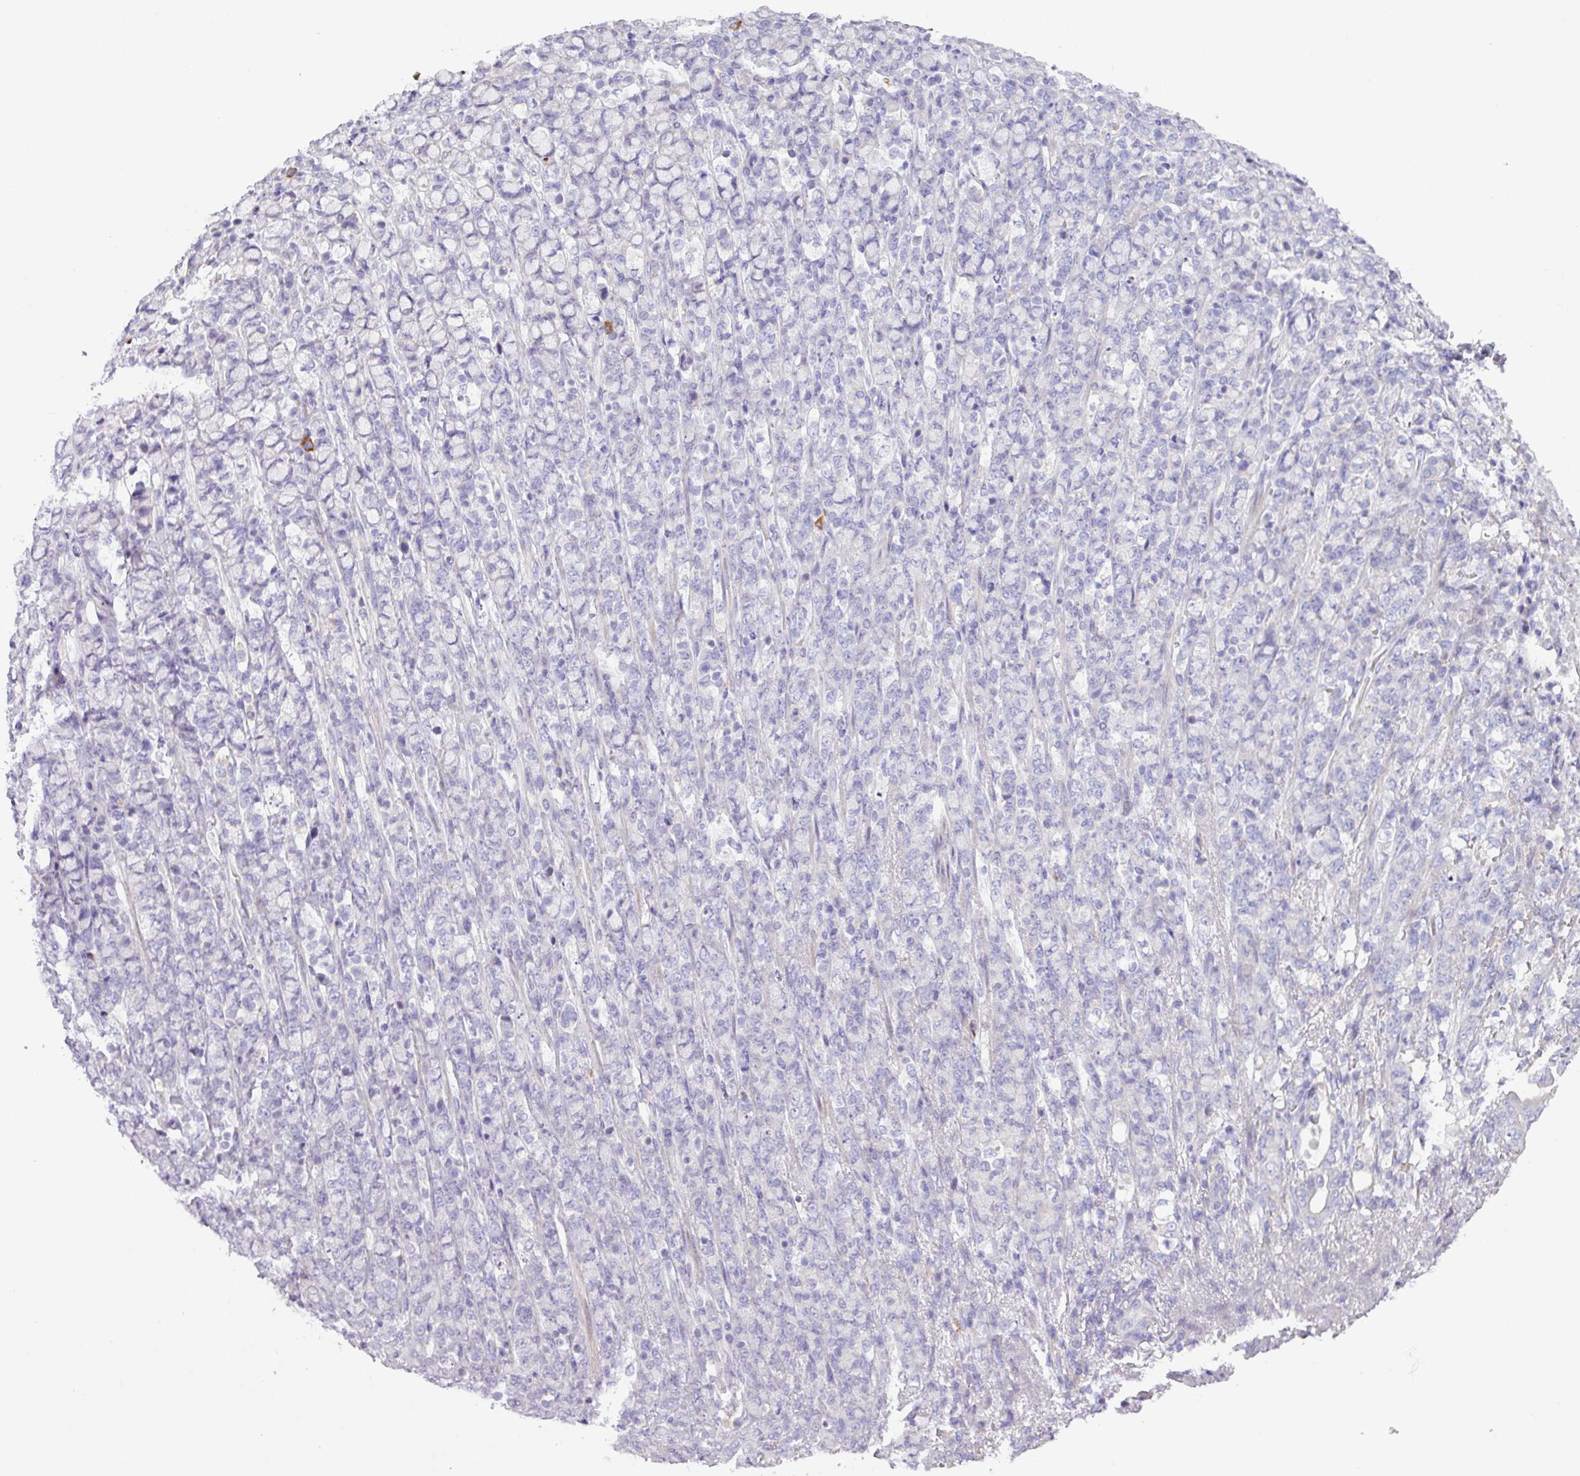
{"staining": {"intensity": "negative", "quantity": "none", "location": "none"}, "tissue": "stomach cancer", "cell_type": "Tumor cells", "image_type": "cancer", "snomed": [{"axis": "morphology", "description": "Normal tissue, NOS"}, {"axis": "morphology", "description": "Adenocarcinoma, NOS"}, {"axis": "topography", "description": "Stomach"}], "caption": "Tumor cells are negative for protein expression in human adenocarcinoma (stomach). Nuclei are stained in blue.", "gene": "RGS16", "patient": {"sex": "female", "age": 79}}